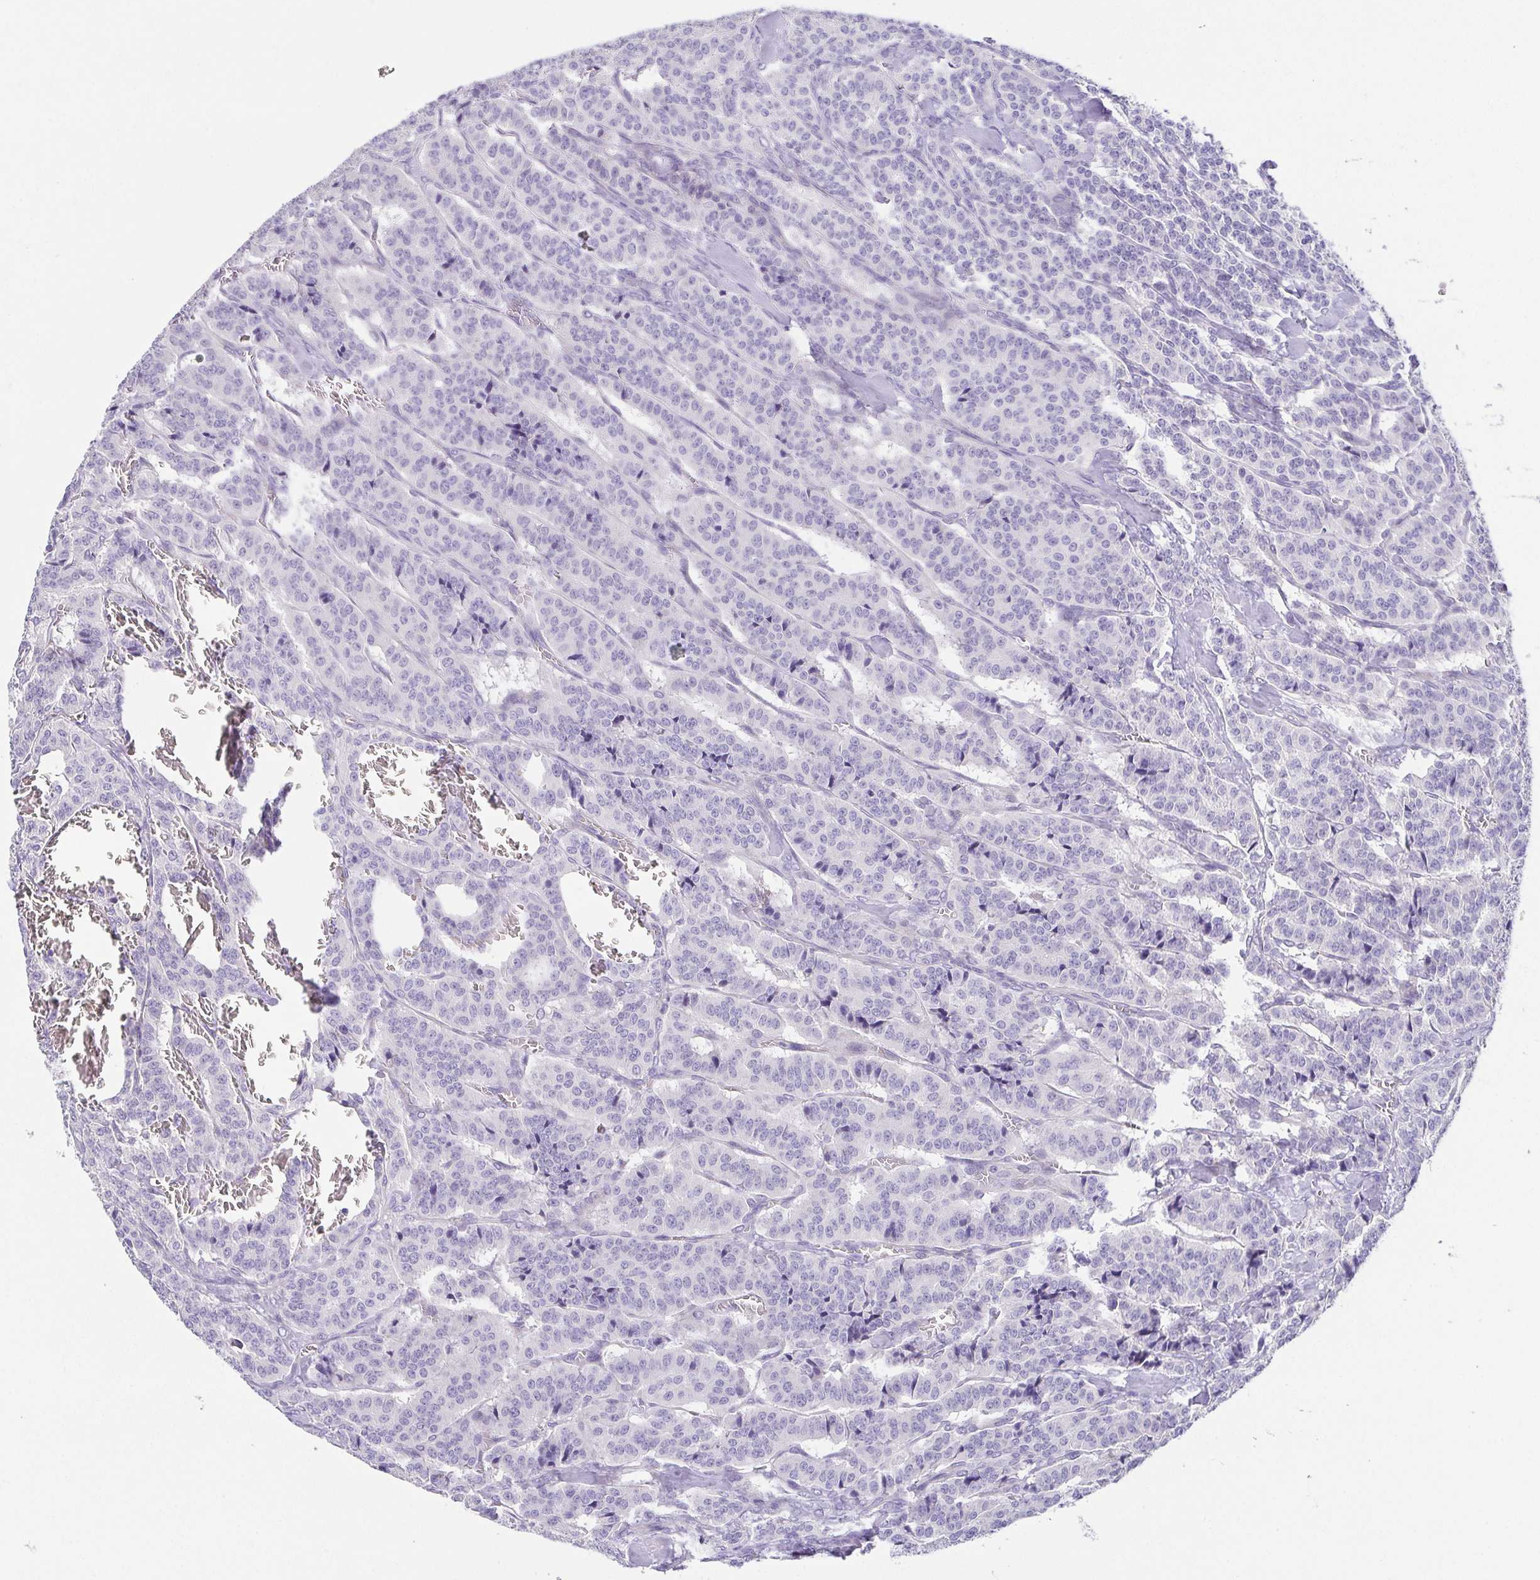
{"staining": {"intensity": "negative", "quantity": "none", "location": "none"}, "tissue": "carcinoid", "cell_type": "Tumor cells", "image_type": "cancer", "snomed": [{"axis": "morphology", "description": "Normal tissue, NOS"}, {"axis": "morphology", "description": "Carcinoid, malignant, NOS"}, {"axis": "topography", "description": "Lung"}], "caption": "The immunohistochemistry (IHC) micrograph has no significant expression in tumor cells of carcinoid tissue.", "gene": "HAPLN2", "patient": {"sex": "female", "age": 46}}